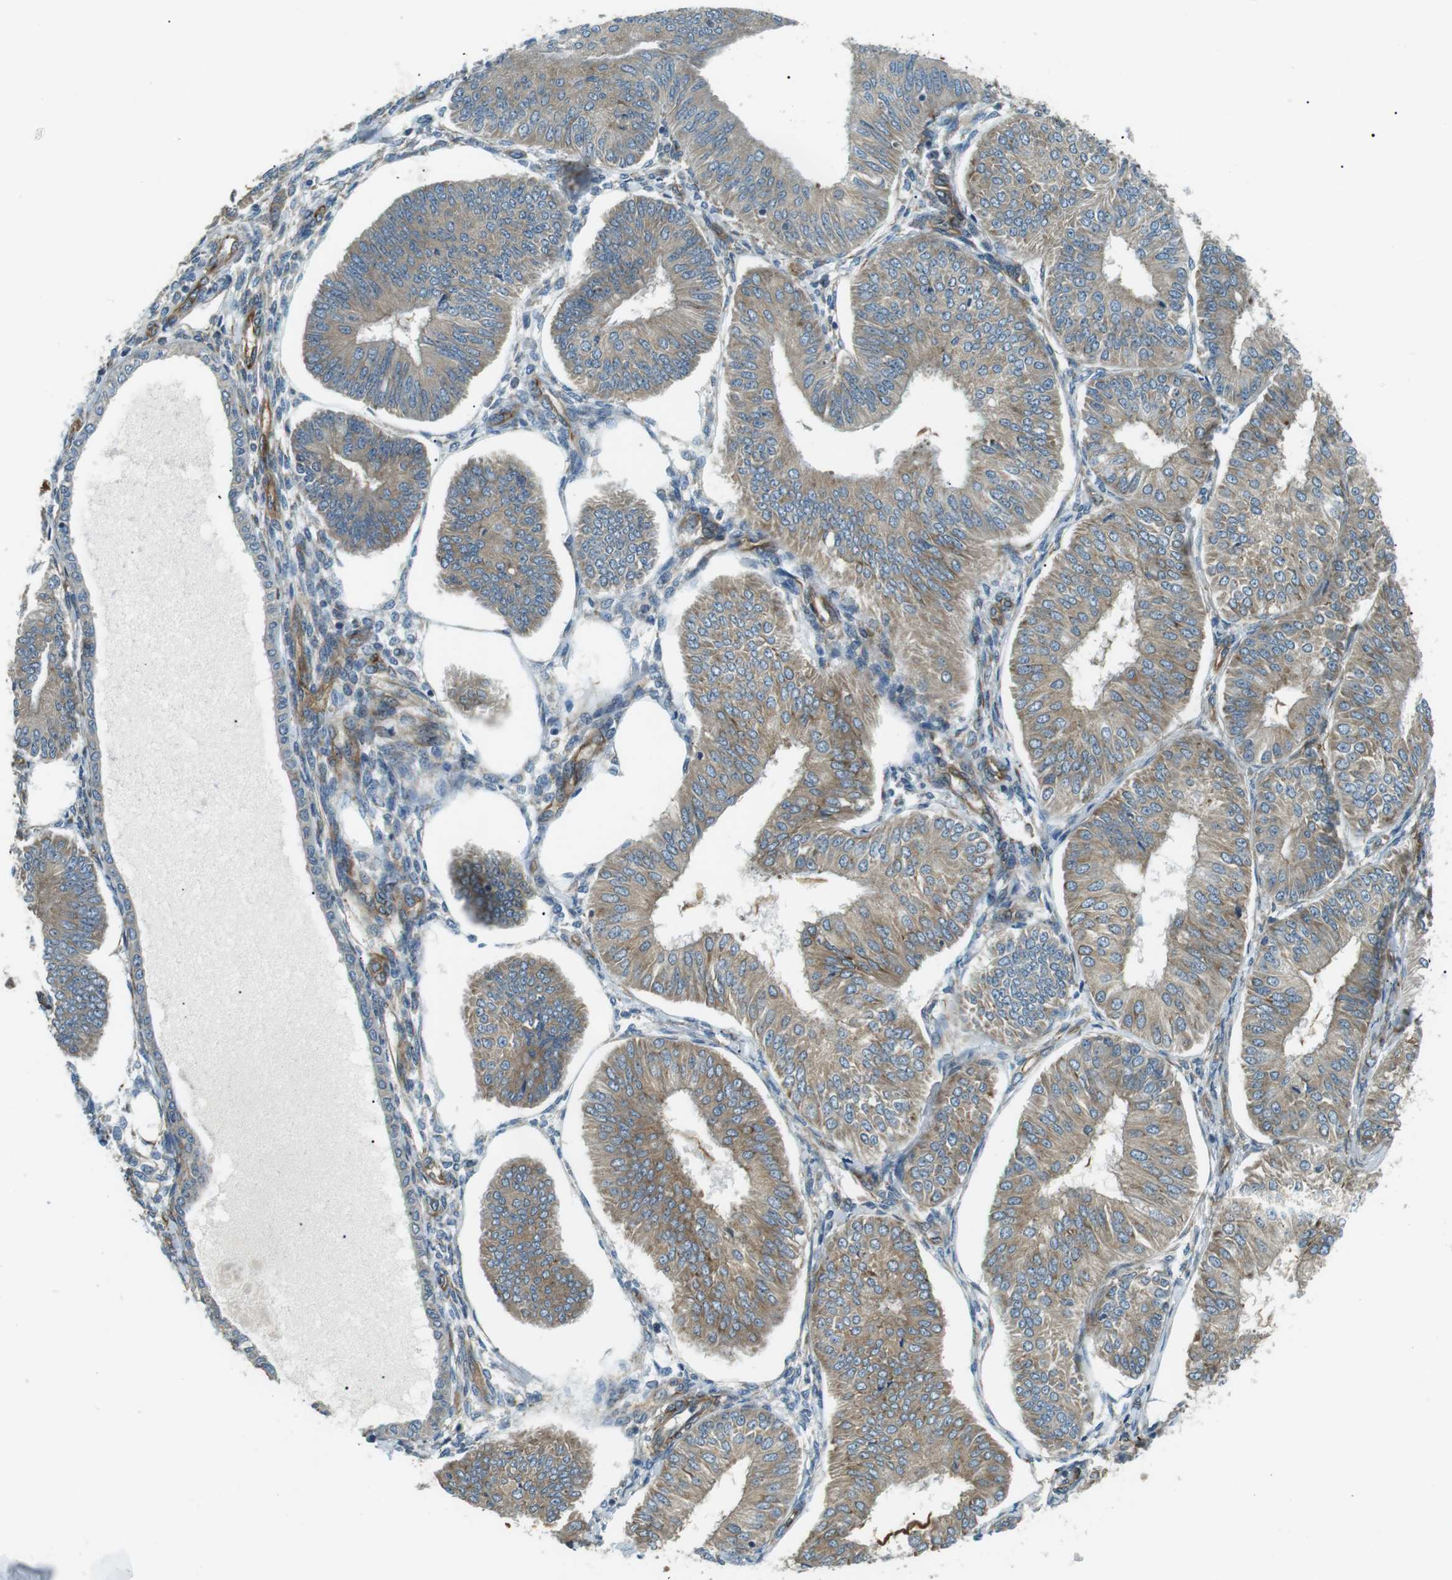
{"staining": {"intensity": "weak", "quantity": ">75%", "location": "cytoplasmic/membranous"}, "tissue": "endometrial cancer", "cell_type": "Tumor cells", "image_type": "cancer", "snomed": [{"axis": "morphology", "description": "Adenocarcinoma, NOS"}, {"axis": "topography", "description": "Endometrium"}], "caption": "Immunohistochemical staining of human endometrial cancer reveals low levels of weak cytoplasmic/membranous protein staining in approximately >75% of tumor cells. Nuclei are stained in blue.", "gene": "ODR4", "patient": {"sex": "female", "age": 58}}